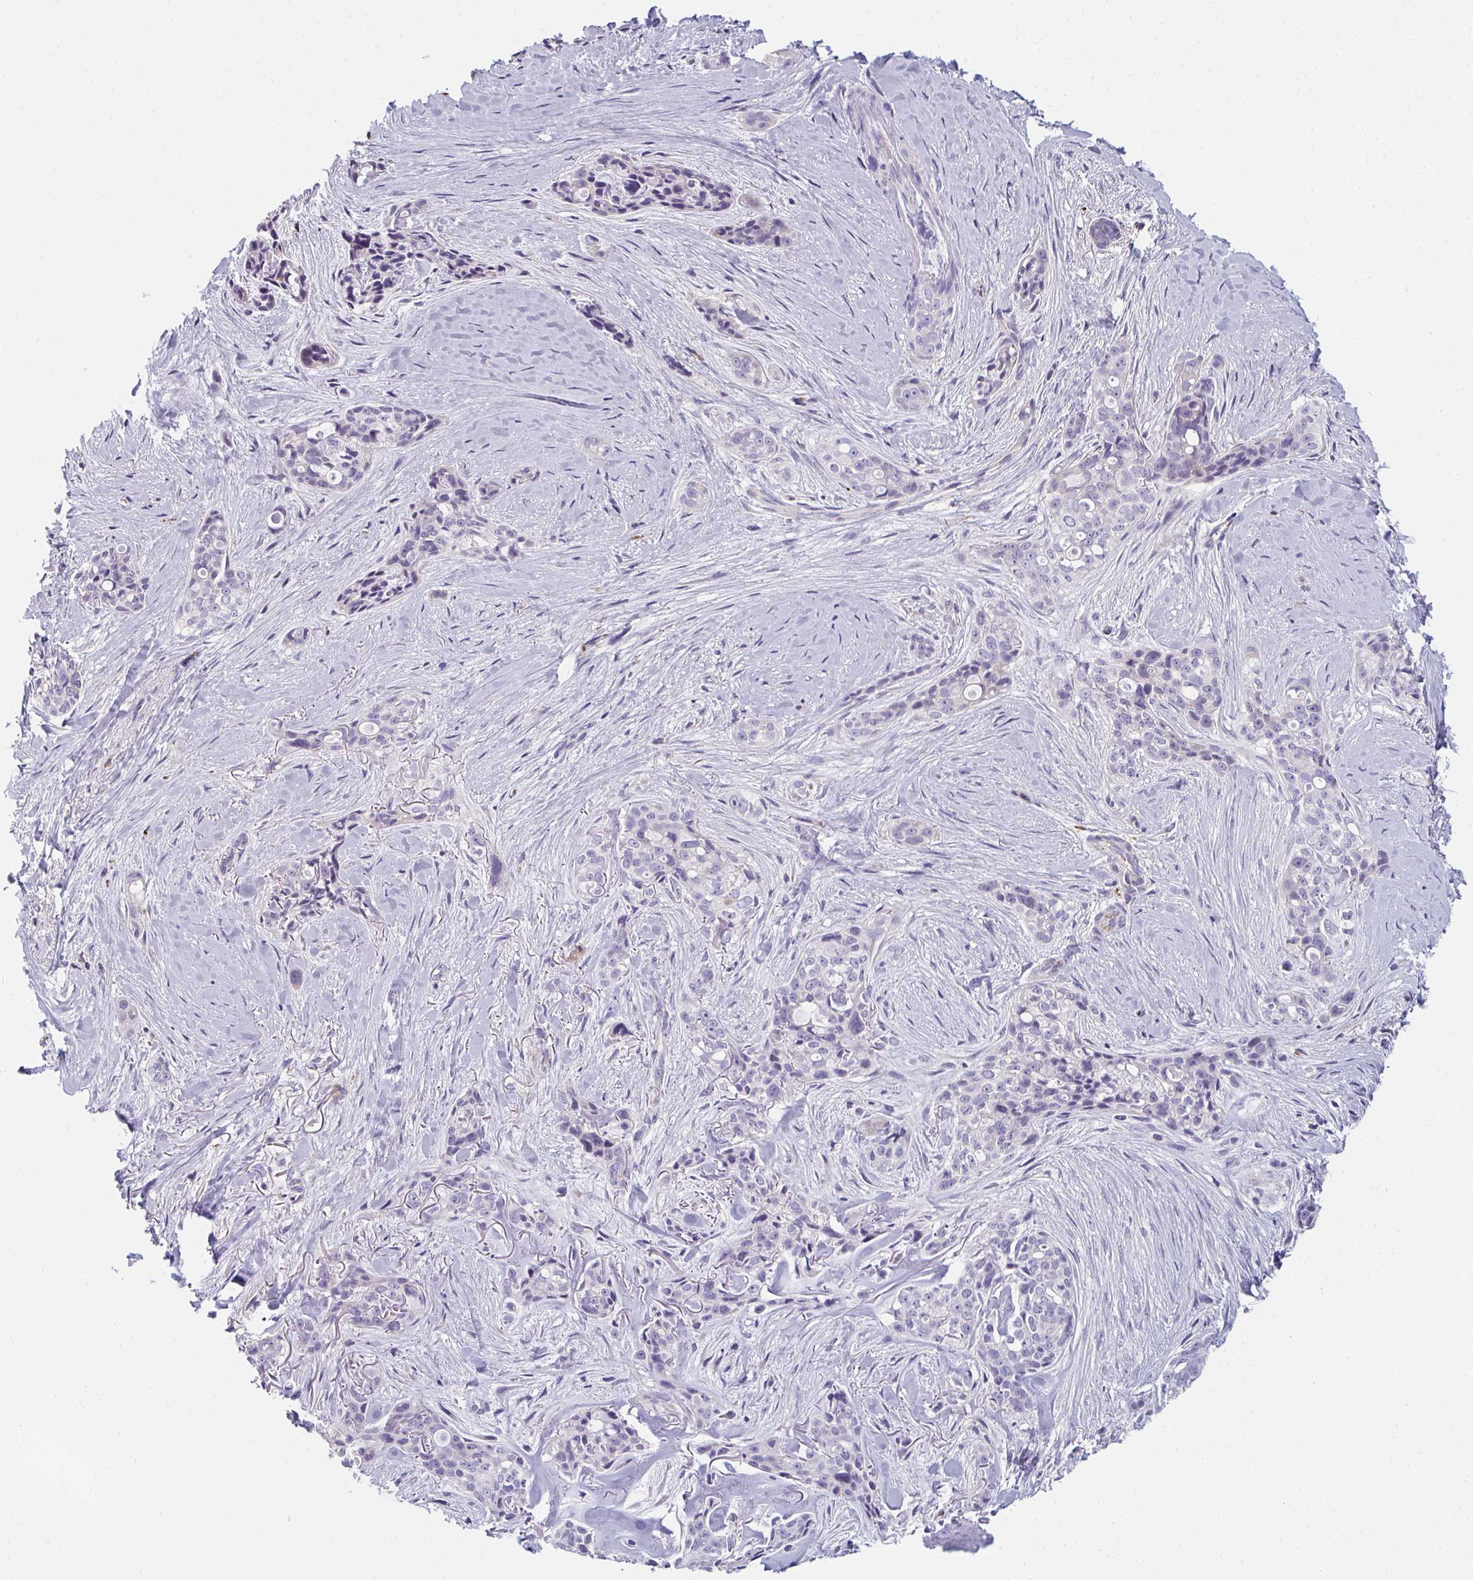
{"staining": {"intensity": "negative", "quantity": "none", "location": "none"}, "tissue": "skin cancer", "cell_type": "Tumor cells", "image_type": "cancer", "snomed": [{"axis": "morphology", "description": "Basal cell carcinoma"}, {"axis": "topography", "description": "Skin"}], "caption": "DAB (3,3'-diaminobenzidine) immunohistochemical staining of human skin cancer demonstrates no significant positivity in tumor cells. The staining was performed using DAB to visualize the protein expression in brown, while the nuclei were stained in blue with hematoxylin (Magnification: 20x).", "gene": "EIF1AD", "patient": {"sex": "female", "age": 79}}